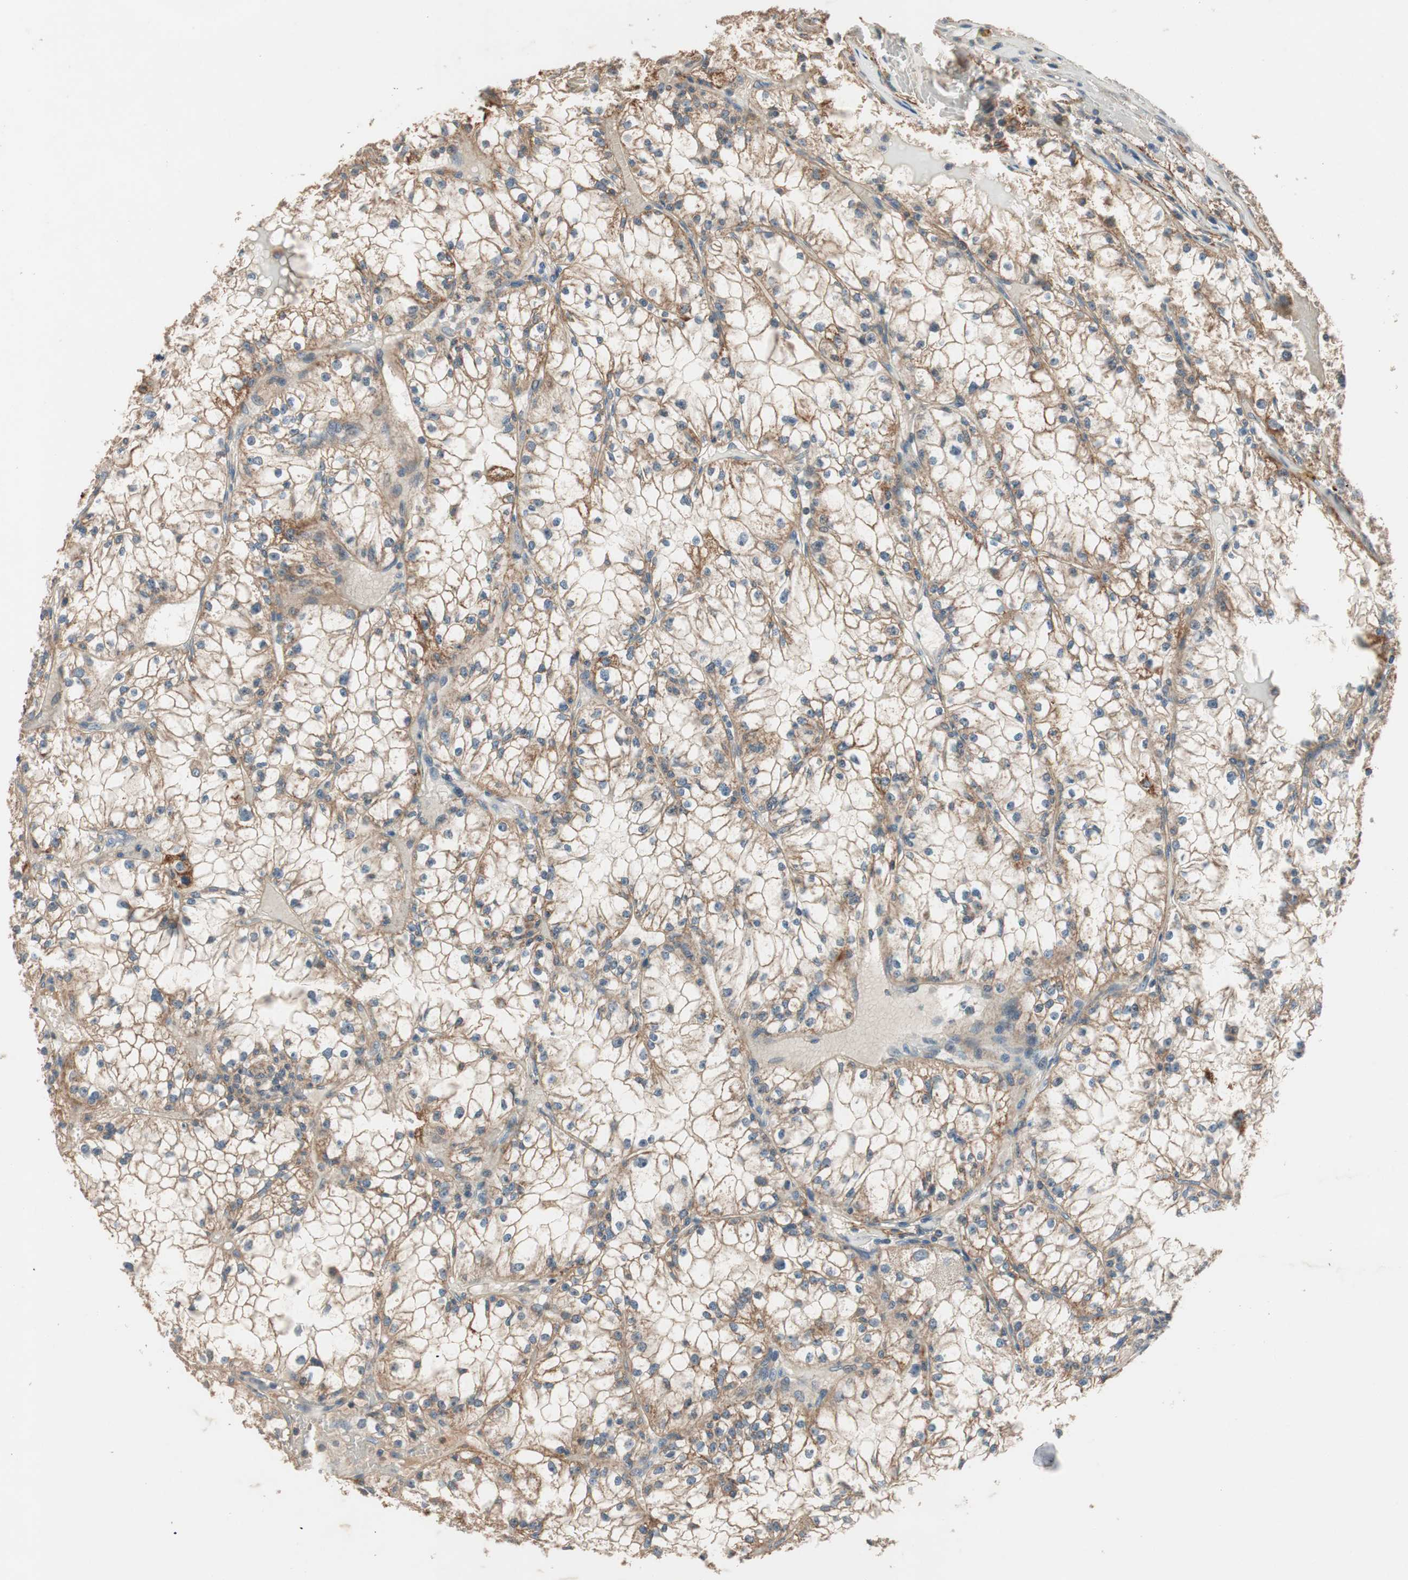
{"staining": {"intensity": "moderate", "quantity": ">75%", "location": "cytoplasmic/membranous"}, "tissue": "renal cancer", "cell_type": "Tumor cells", "image_type": "cancer", "snomed": [{"axis": "morphology", "description": "Adenocarcinoma, NOS"}, {"axis": "topography", "description": "Kidney"}], "caption": "The micrograph reveals staining of renal cancer, revealing moderate cytoplasmic/membranous protein expression (brown color) within tumor cells.", "gene": "HPN", "patient": {"sex": "male", "age": 56}}